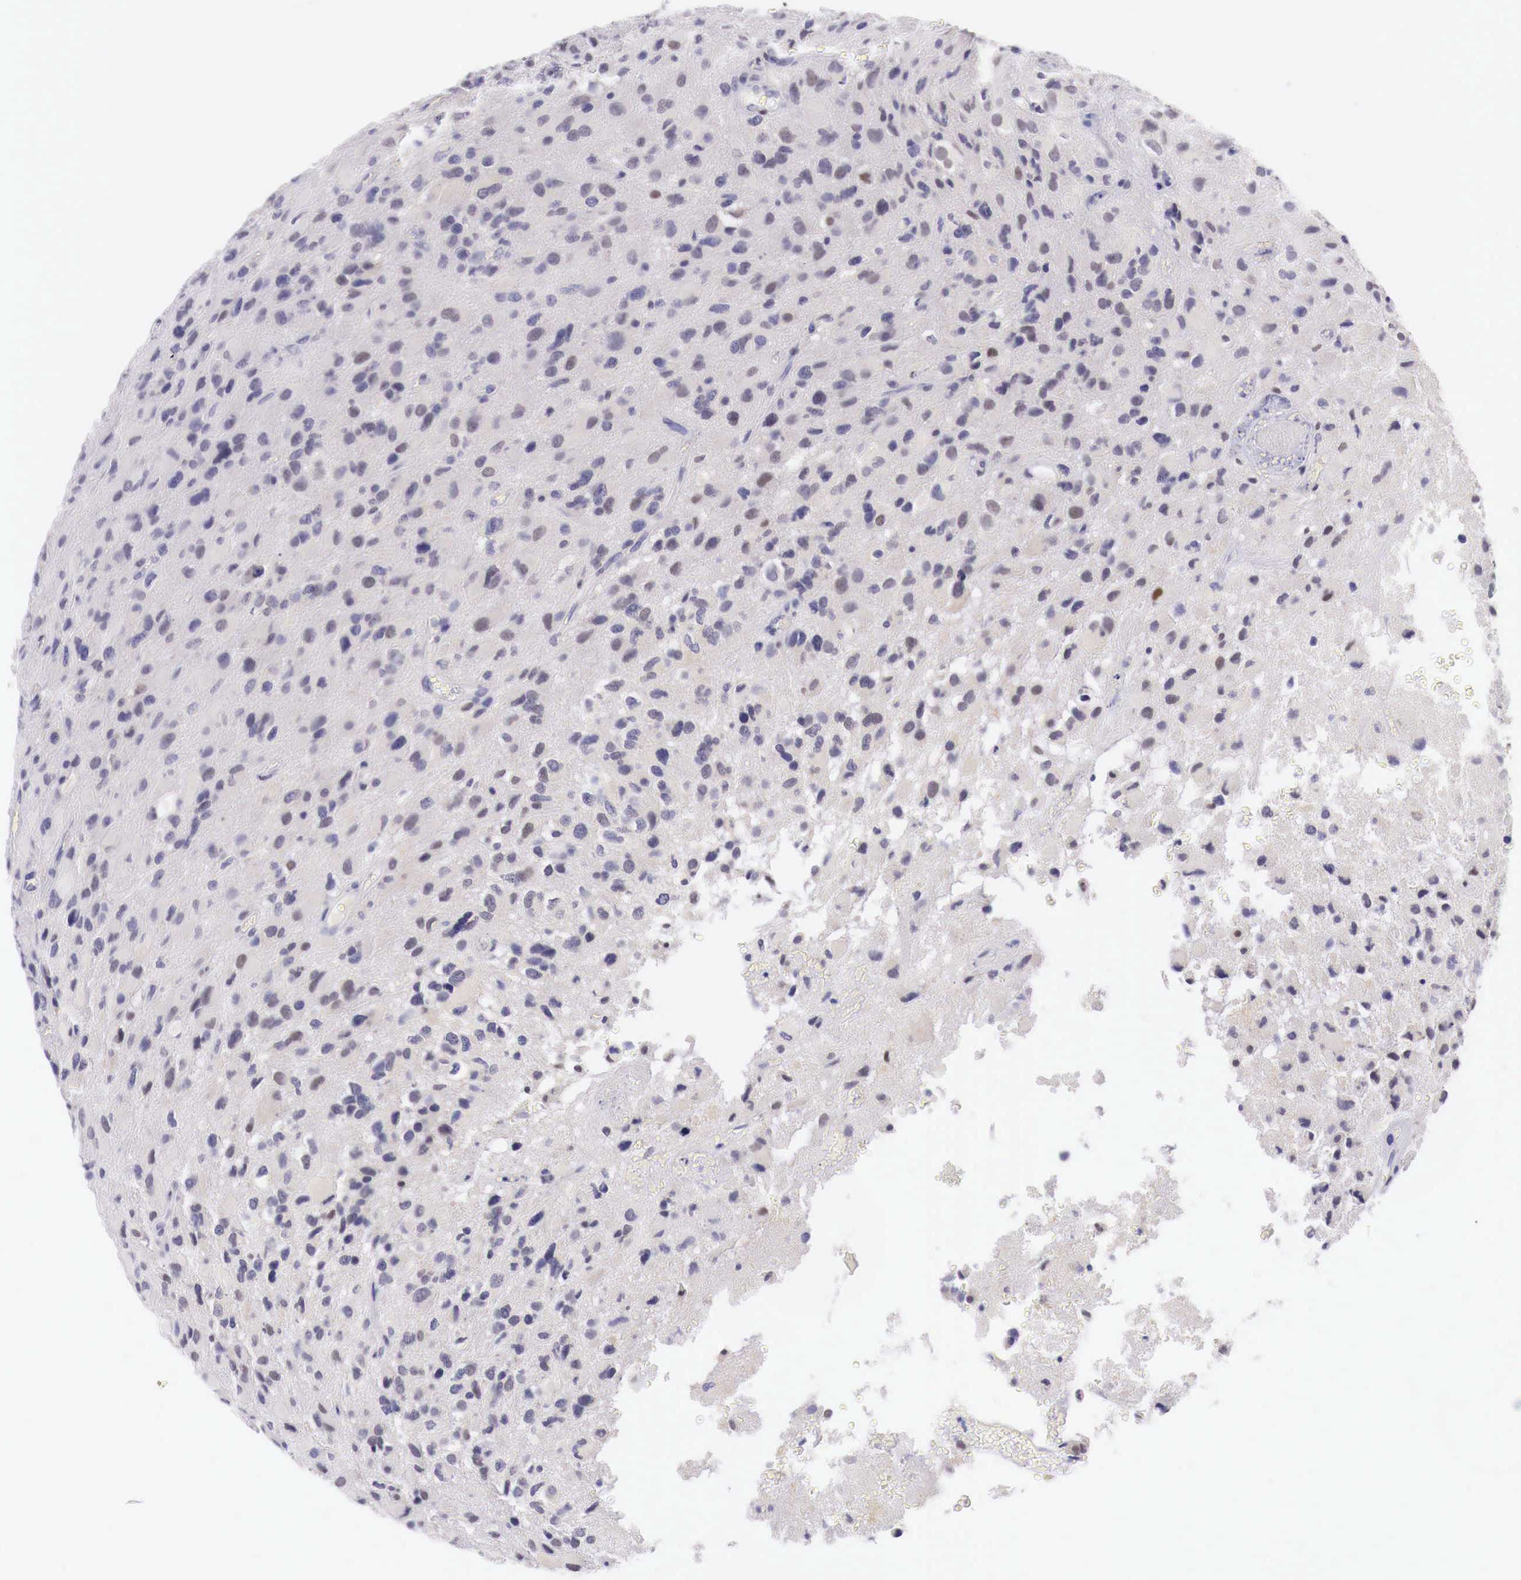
{"staining": {"intensity": "negative", "quantity": "none", "location": "none"}, "tissue": "glioma", "cell_type": "Tumor cells", "image_type": "cancer", "snomed": [{"axis": "morphology", "description": "Glioma, malignant, High grade"}, {"axis": "topography", "description": "Brain"}], "caption": "Glioma was stained to show a protein in brown. There is no significant staining in tumor cells.", "gene": "BCL6", "patient": {"sex": "male", "age": 69}}